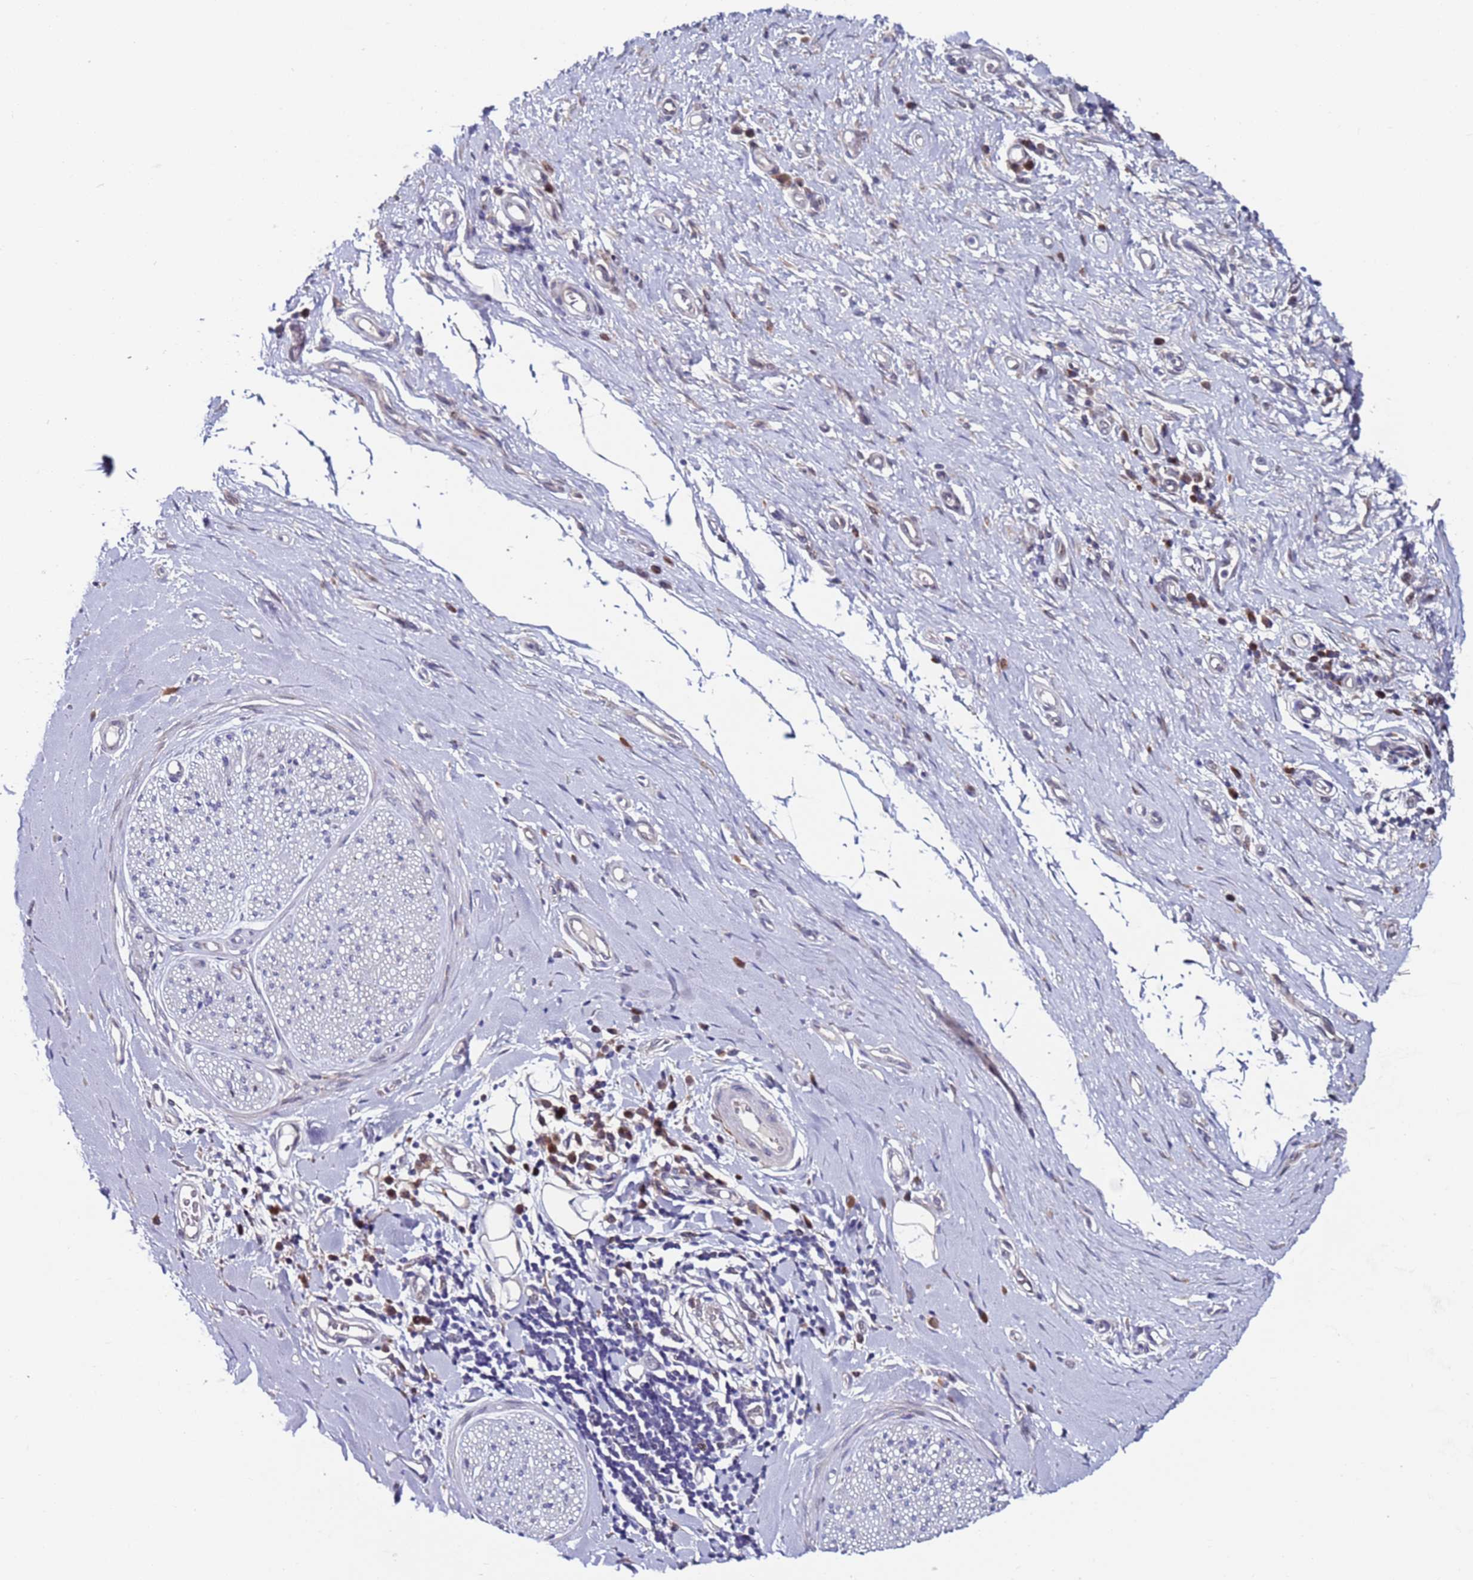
{"staining": {"intensity": "strong", "quantity": "25%-75%", "location": "cytoplasmic/membranous"}, "tissue": "adipose tissue", "cell_type": "Adipocytes", "image_type": "normal", "snomed": [{"axis": "morphology", "description": "Normal tissue, NOS"}, {"axis": "morphology", "description": "Adenocarcinoma, NOS"}, {"axis": "topography", "description": "Esophagus"}, {"axis": "topography", "description": "Stomach, upper"}, {"axis": "topography", "description": "Peripheral nerve tissue"}], "caption": "Approximately 25%-75% of adipocytes in normal adipose tissue reveal strong cytoplasmic/membranous protein staining as visualized by brown immunohistochemical staining.", "gene": "FBXO27", "patient": {"sex": "male", "age": 62}}